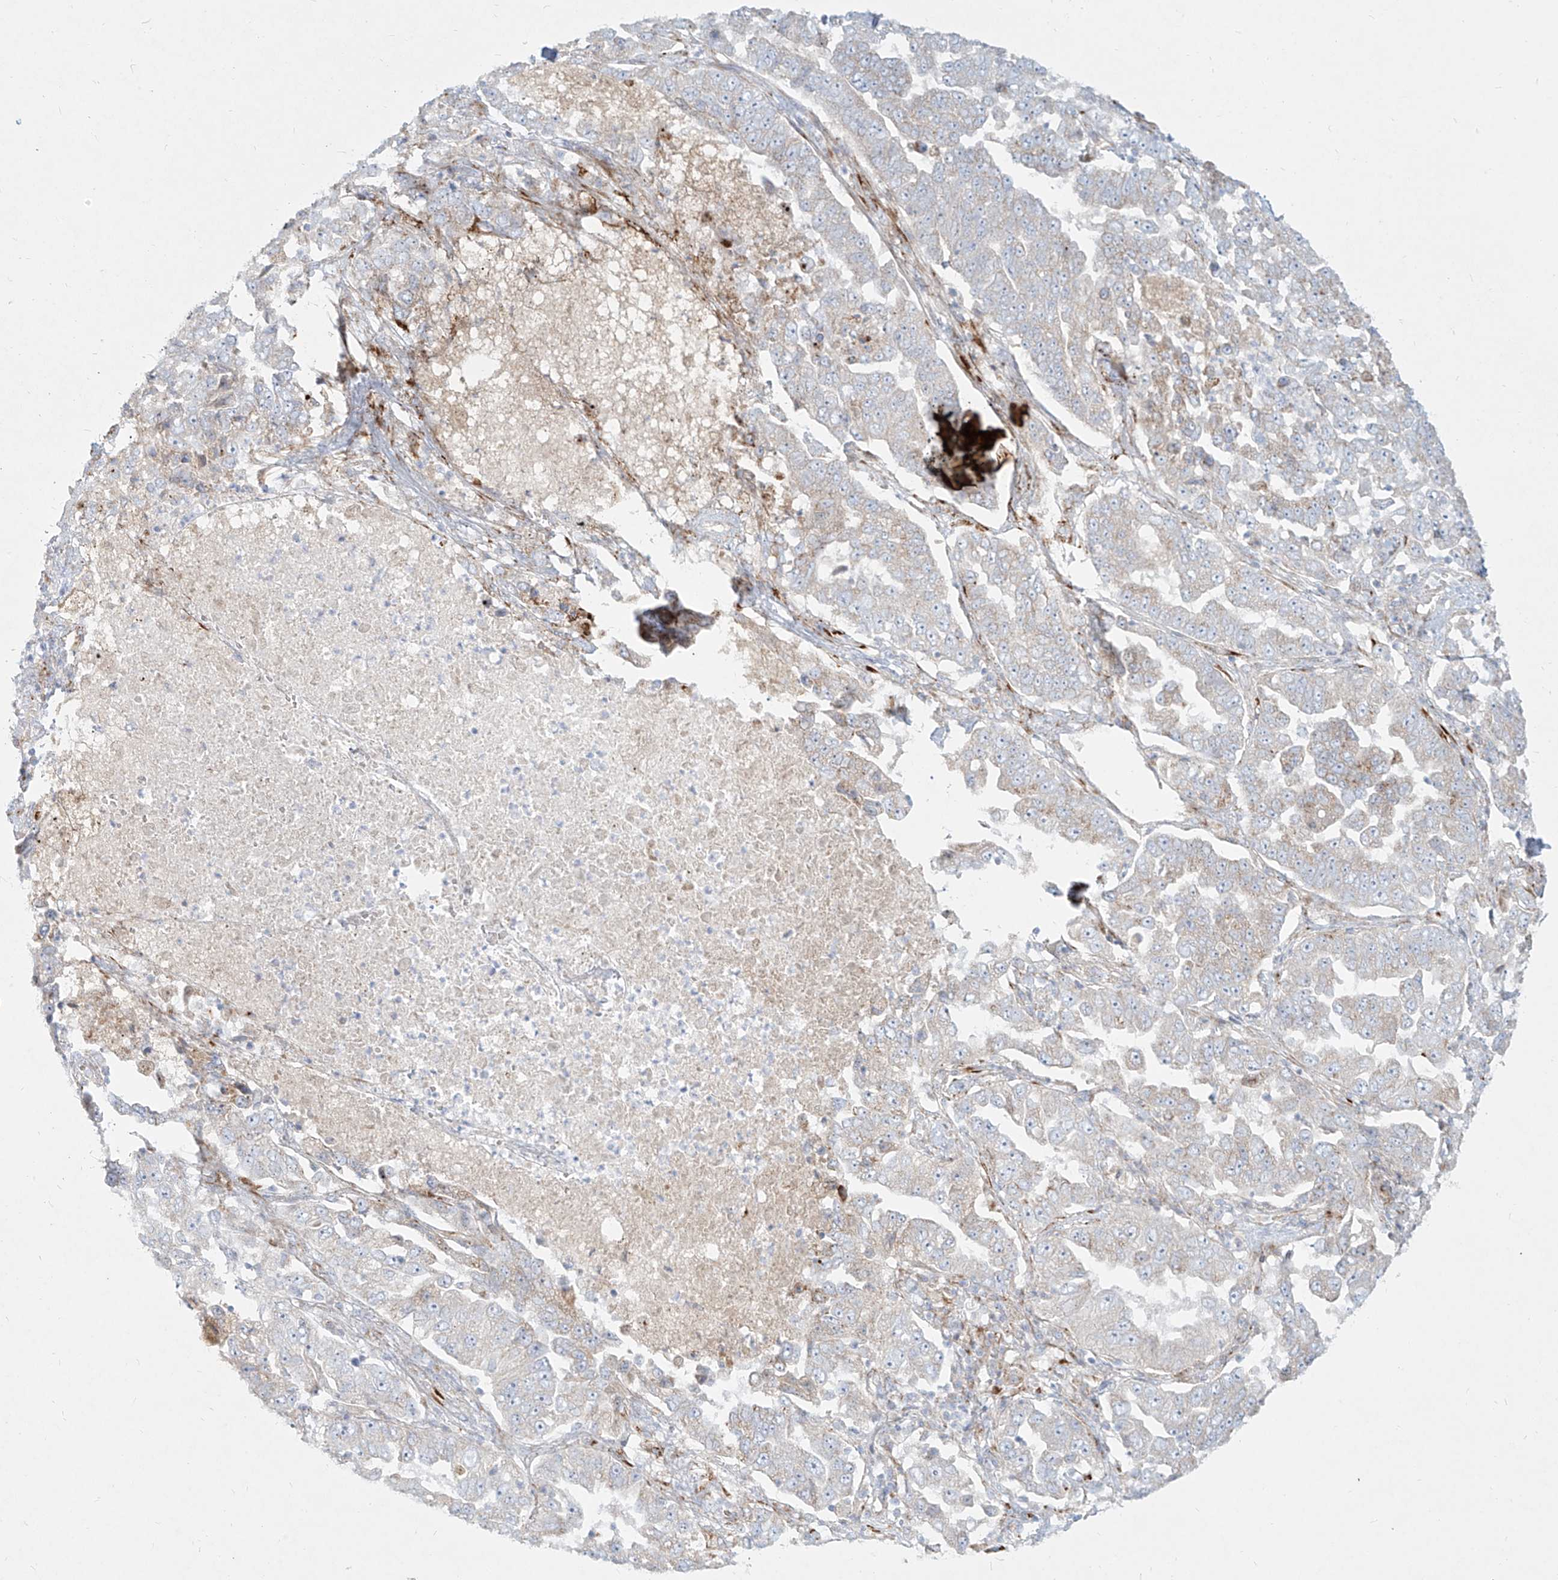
{"staining": {"intensity": "weak", "quantity": "<25%", "location": "cytoplasmic/membranous"}, "tissue": "lung cancer", "cell_type": "Tumor cells", "image_type": "cancer", "snomed": [{"axis": "morphology", "description": "Adenocarcinoma, NOS"}, {"axis": "topography", "description": "Lung"}], "caption": "A micrograph of lung cancer (adenocarcinoma) stained for a protein demonstrates no brown staining in tumor cells.", "gene": "MTX2", "patient": {"sex": "female", "age": 51}}